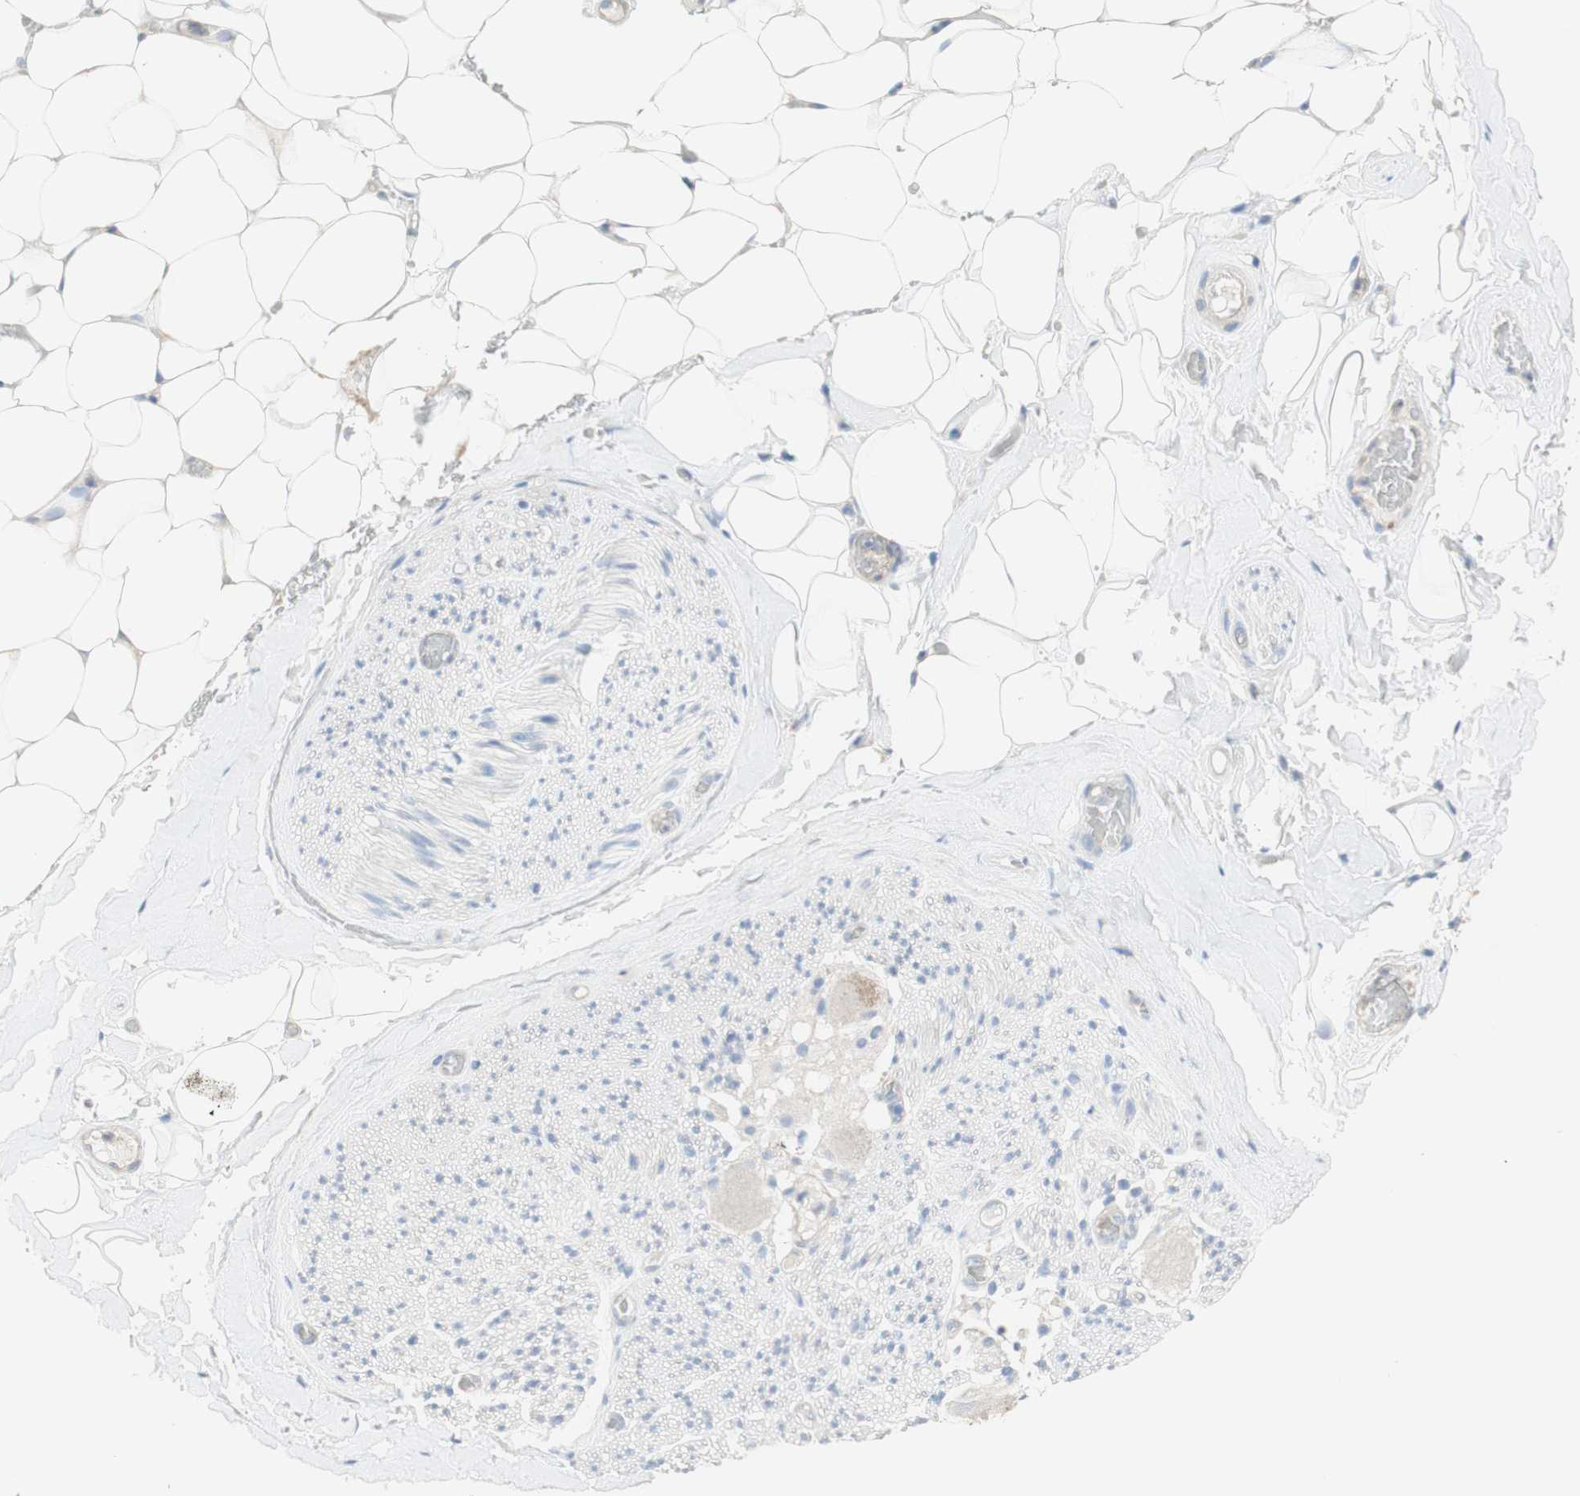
{"staining": {"intensity": "negative", "quantity": "none", "location": "none"}, "tissue": "adipose tissue", "cell_type": "Adipocytes", "image_type": "normal", "snomed": [{"axis": "morphology", "description": "Normal tissue, NOS"}, {"axis": "topography", "description": "Peripheral nerve tissue"}], "caption": "Unremarkable adipose tissue was stained to show a protein in brown. There is no significant expression in adipocytes. (Brightfield microscopy of DAB (3,3'-diaminobenzidine) immunohistochemistry at high magnification).", "gene": "MANEA", "patient": {"sex": "male", "age": 70}}